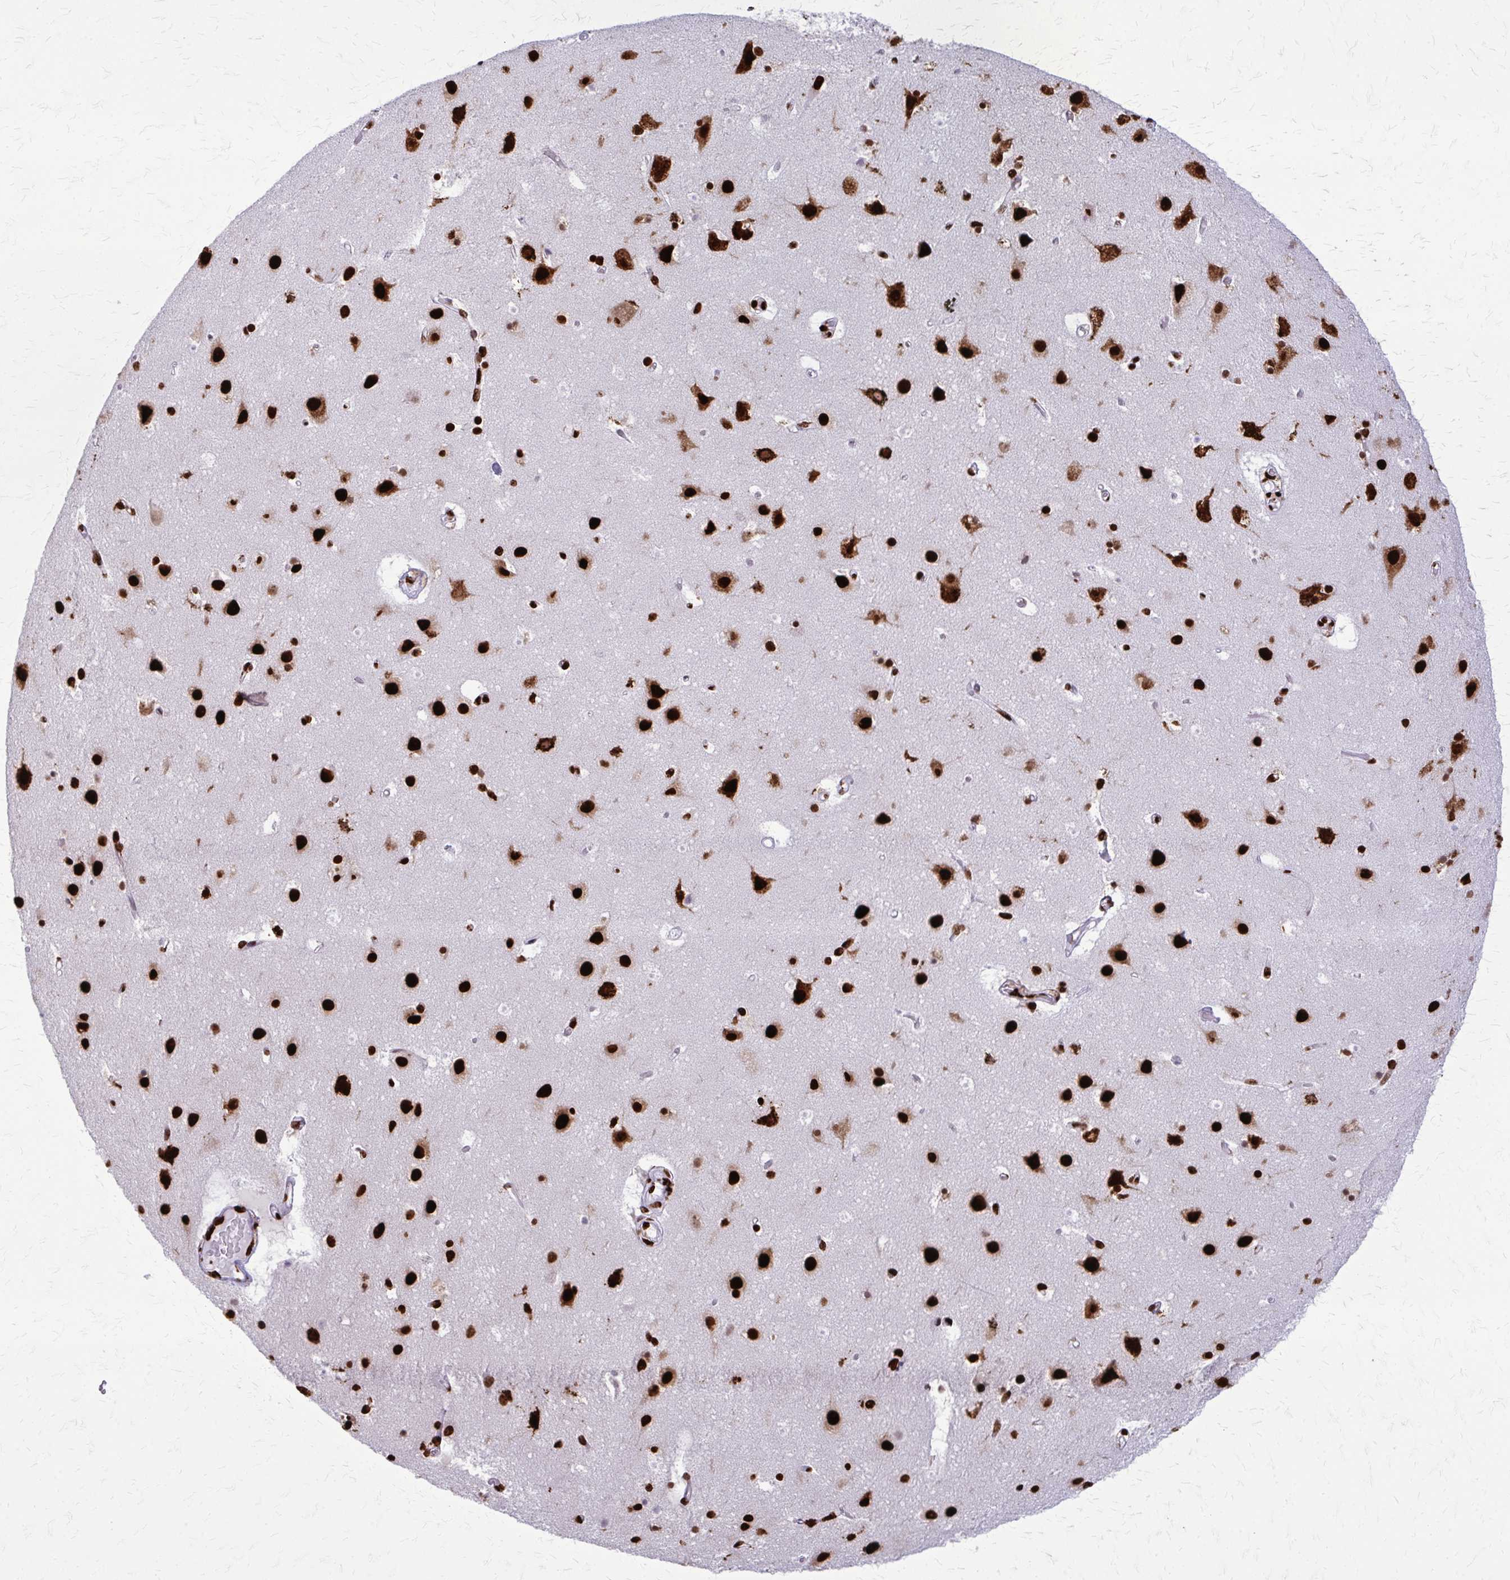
{"staining": {"intensity": "strong", "quantity": ">75%", "location": "nuclear"}, "tissue": "cerebral cortex", "cell_type": "Endothelial cells", "image_type": "normal", "snomed": [{"axis": "morphology", "description": "Normal tissue, NOS"}, {"axis": "topography", "description": "Cerebral cortex"}], "caption": "A high amount of strong nuclear expression is identified in approximately >75% of endothelial cells in benign cerebral cortex.", "gene": "SFPQ", "patient": {"sex": "female", "age": 52}}